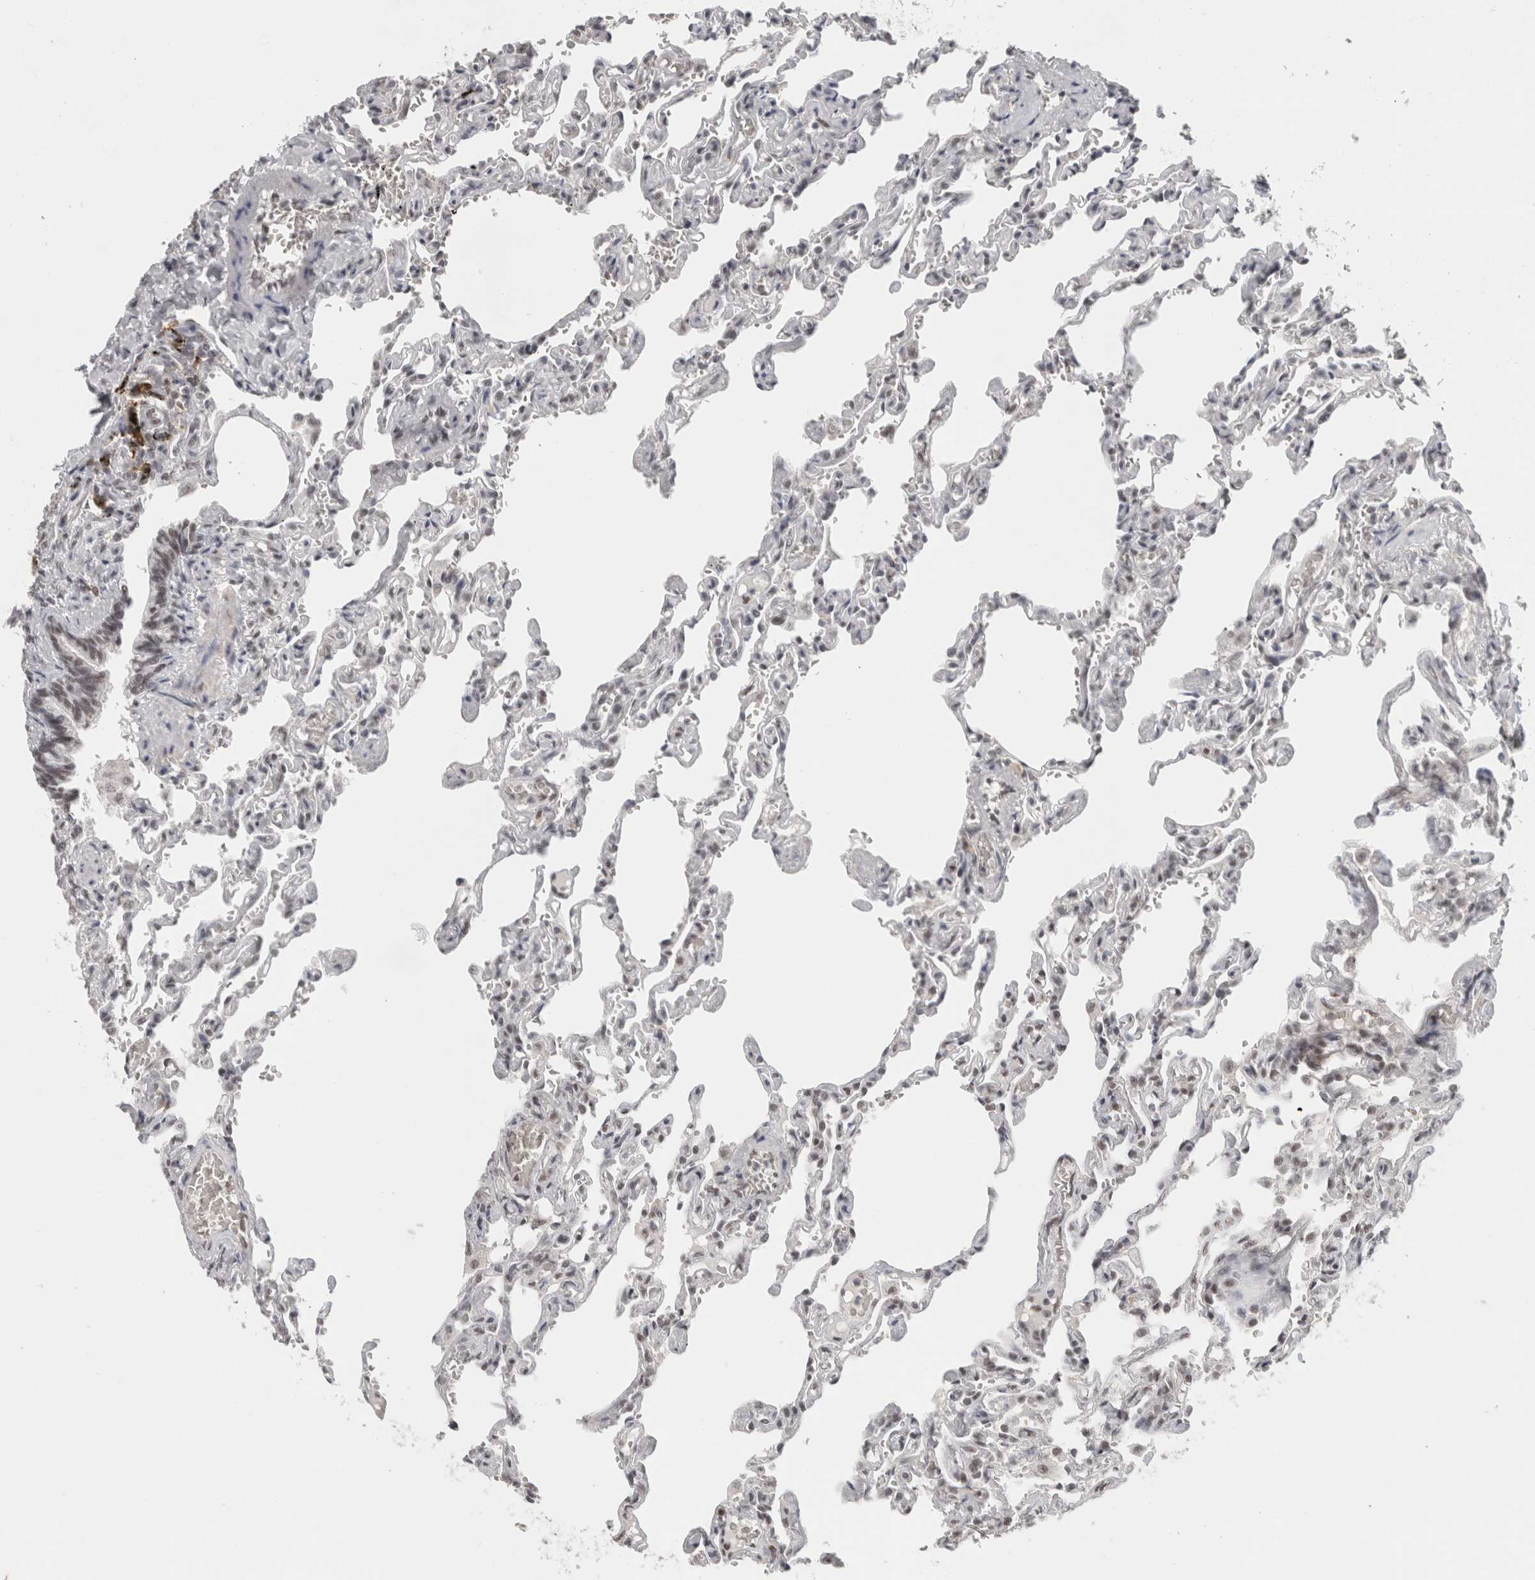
{"staining": {"intensity": "negative", "quantity": "none", "location": "none"}, "tissue": "lung", "cell_type": "Alveolar cells", "image_type": "normal", "snomed": [{"axis": "morphology", "description": "Normal tissue, NOS"}, {"axis": "topography", "description": "Lung"}], "caption": "This micrograph is of normal lung stained with immunohistochemistry to label a protein in brown with the nuclei are counter-stained blue. There is no staining in alveolar cells. (DAB (3,3'-diaminobenzidine) immunohistochemistry (IHC) with hematoxylin counter stain).", "gene": "ZNF830", "patient": {"sex": "male", "age": 21}}